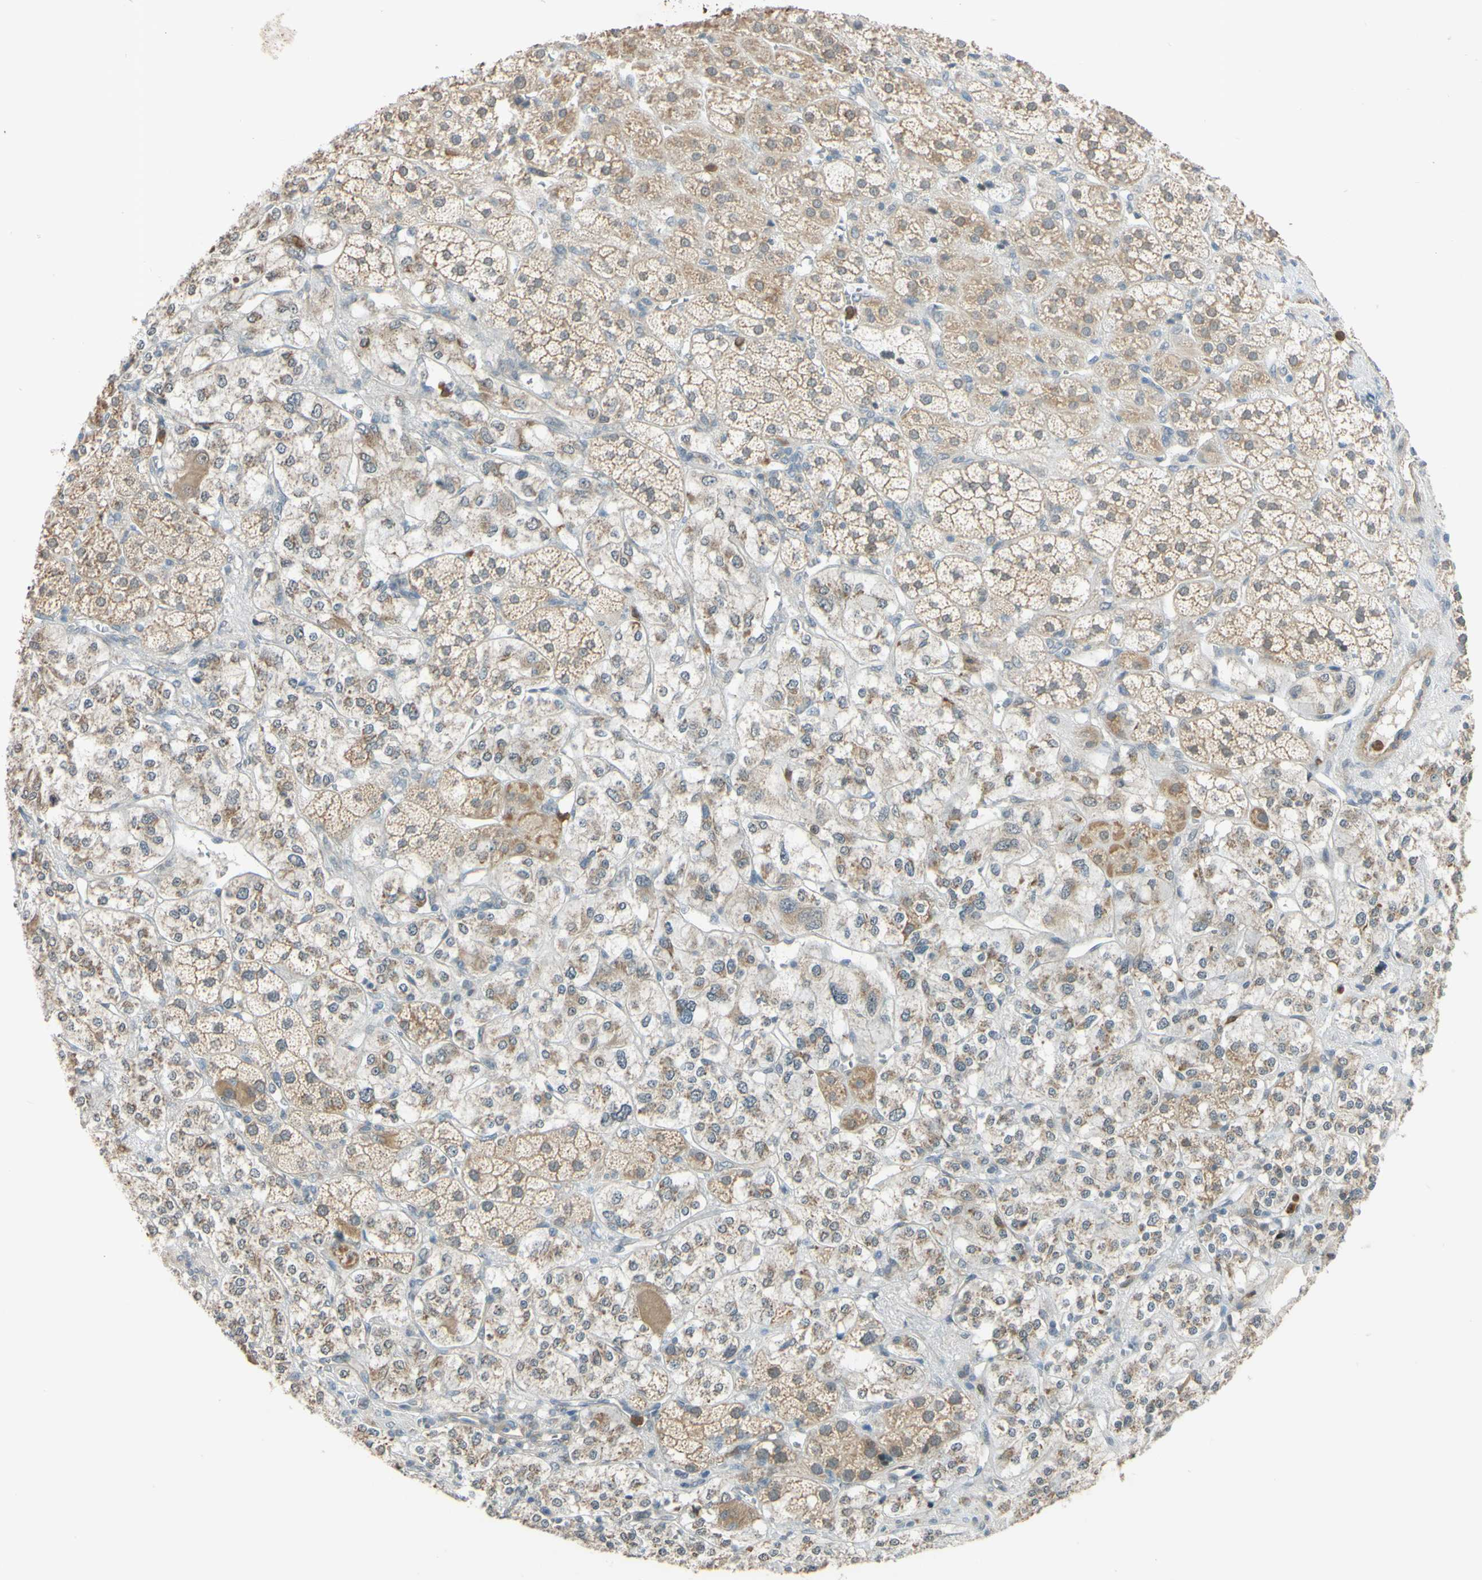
{"staining": {"intensity": "moderate", "quantity": ">75%", "location": "cytoplasmic/membranous"}, "tissue": "adrenal gland", "cell_type": "Glandular cells", "image_type": "normal", "snomed": [{"axis": "morphology", "description": "Normal tissue, NOS"}, {"axis": "topography", "description": "Adrenal gland"}], "caption": "The immunohistochemical stain highlights moderate cytoplasmic/membranous expression in glandular cells of benign adrenal gland. (brown staining indicates protein expression, while blue staining denotes nuclei).", "gene": "GATA1", "patient": {"sex": "male", "age": 56}}